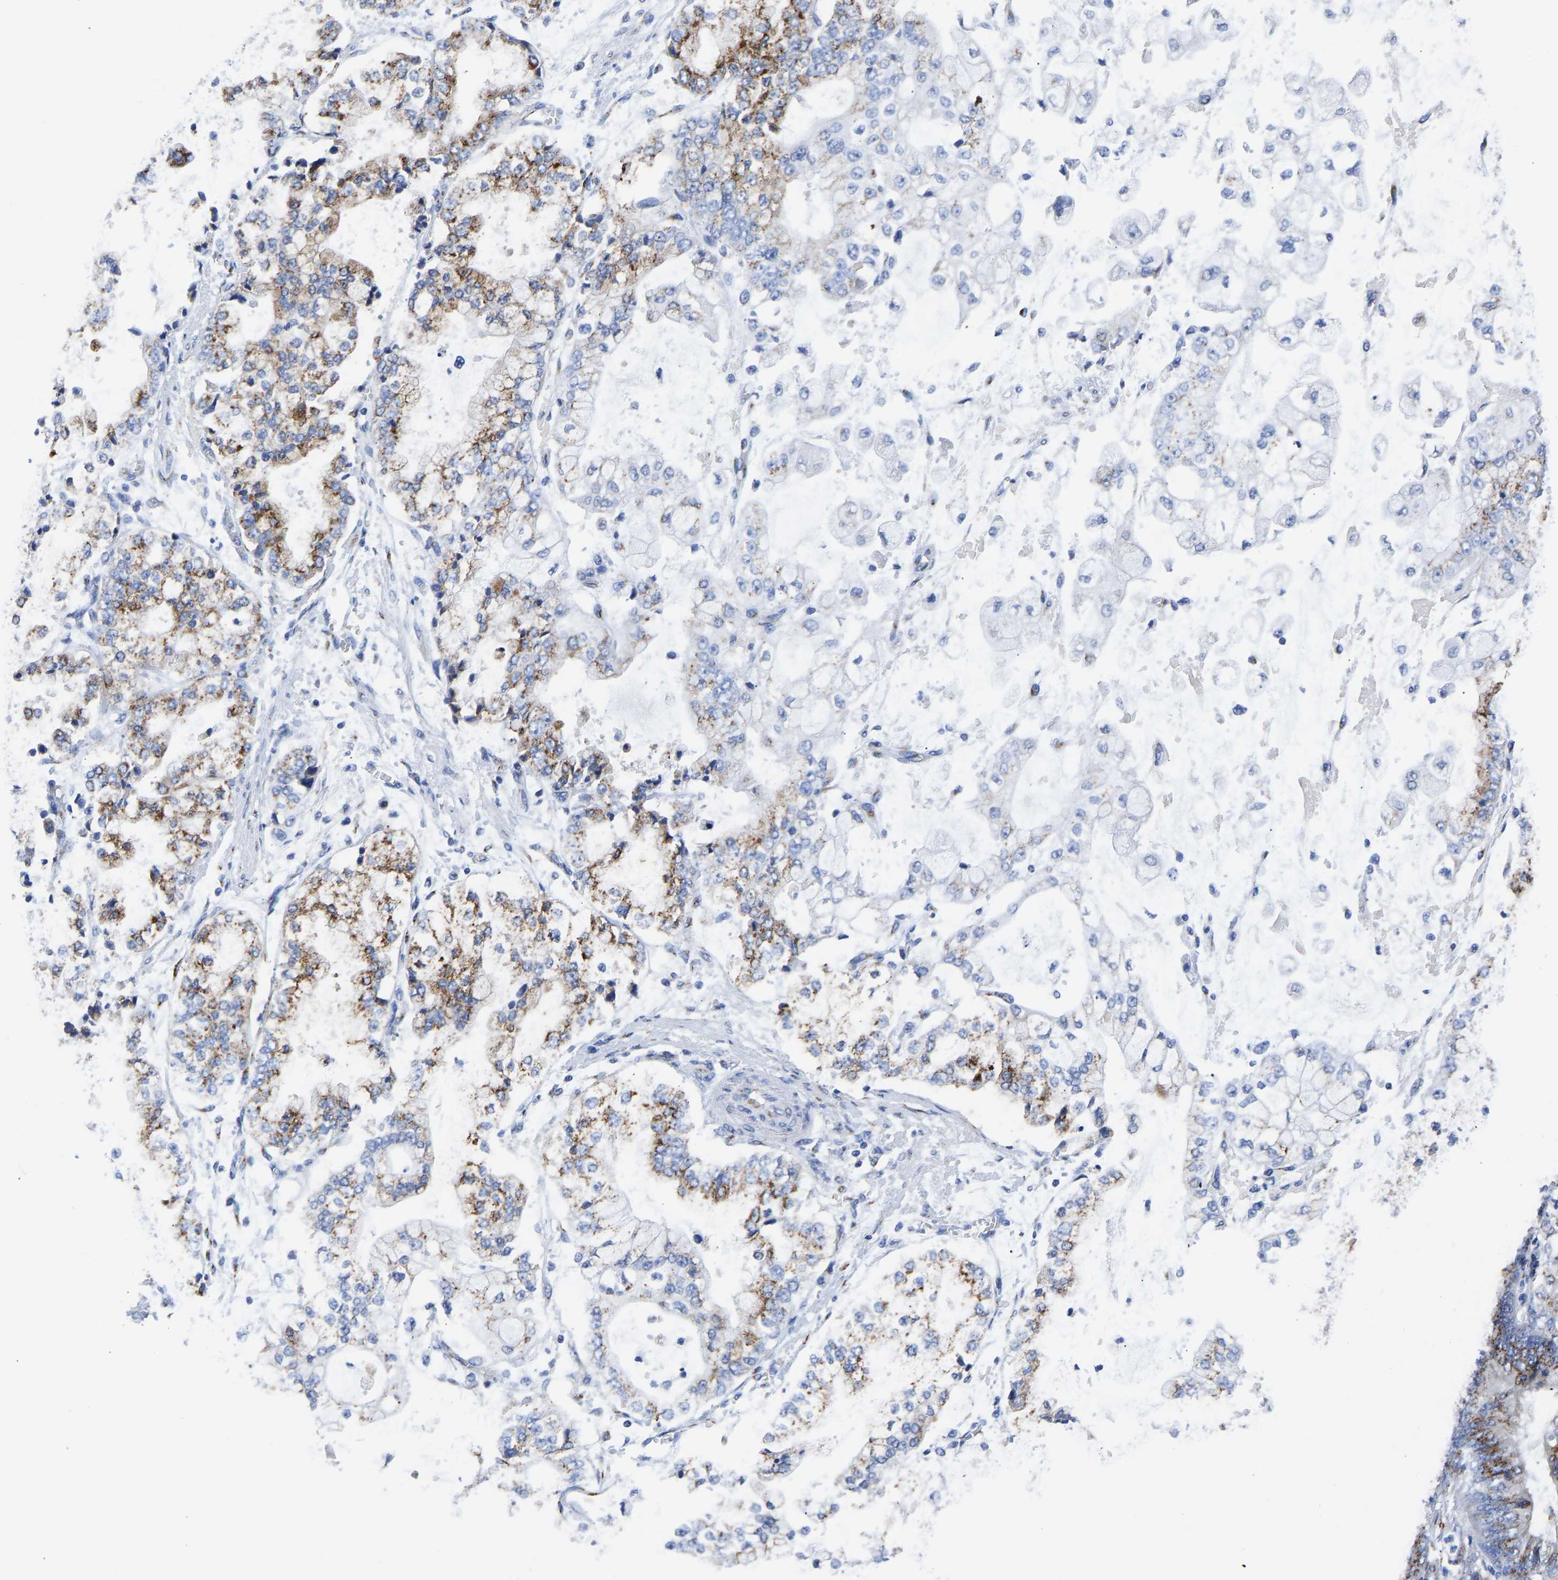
{"staining": {"intensity": "moderate", "quantity": "25%-75%", "location": "cytoplasmic/membranous"}, "tissue": "stomach cancer", "cell_type": "Tumor cells", "image_type": "cancer", "snomed": [{"axis": "morphology", "description": "Adenocarcinoma, NOS"}, {"axis": "topography", "description": "Stomach"}], "caption": "The image exhibits staining of stomach adenocarcinoma, revealing moderate cytoplasmic/membranous protein expression (brown color) within tumor cells.", "gene": "TMEM87A", "patient": {"sex": "male", "age": 76}}